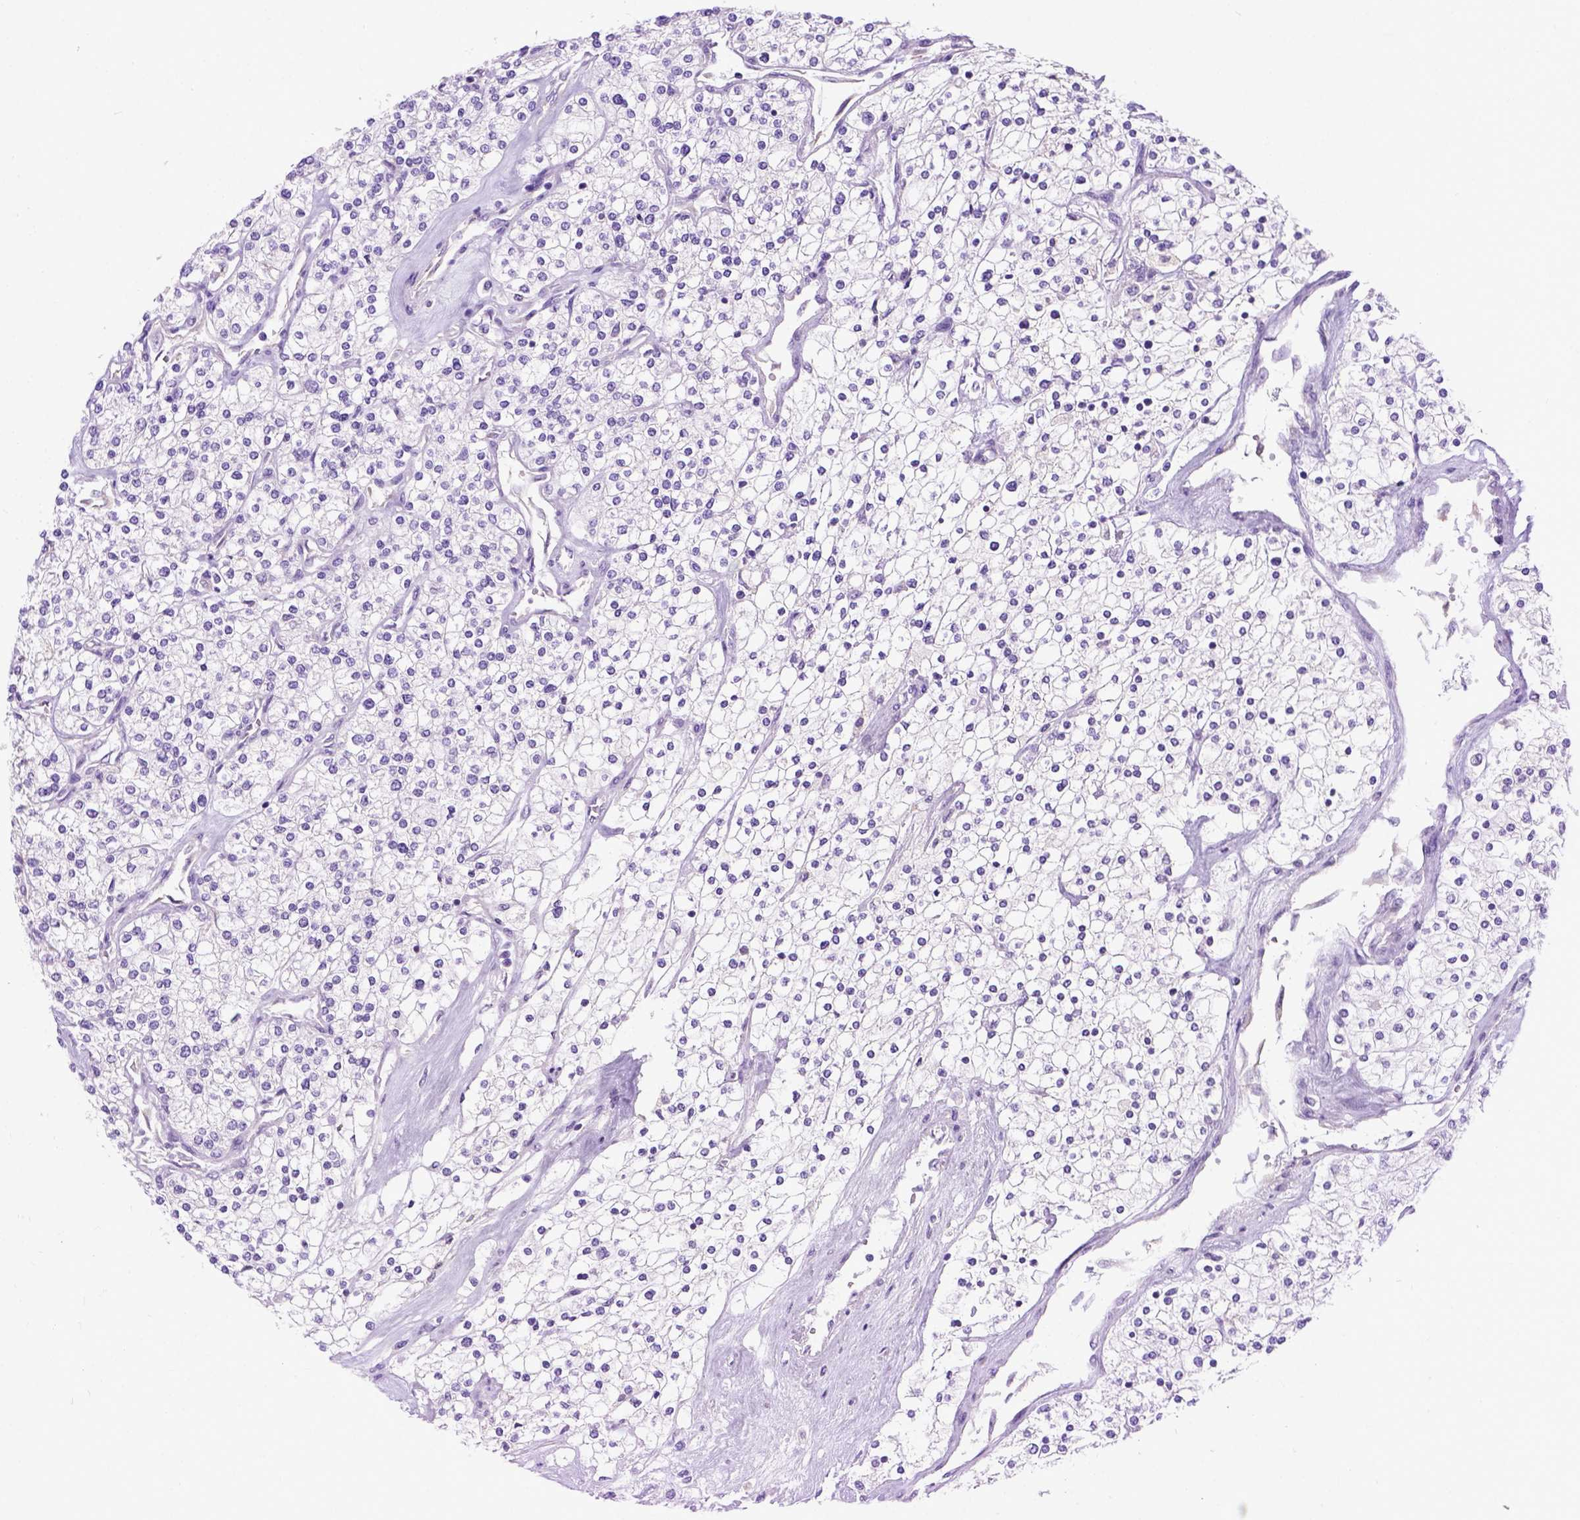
{"staining": {"intensity": "negative", "quantity": "none", "location": "none"}, "tissue": "renal cancer", "cell_type": "Tumor cells", "image_type": "cancer", "snomed": [{"axis": "morphology", "description": "Adenocarcinoma, NOS"}, {"axis": "topography", "description": "Kidney"}], "caption": "Photomicrograph shows no significant protein staining in tumor cells of renal cancer (adenocarcinoma).", "gene": "ODAD3", "patient": {"sex": "male", "age": 80}}